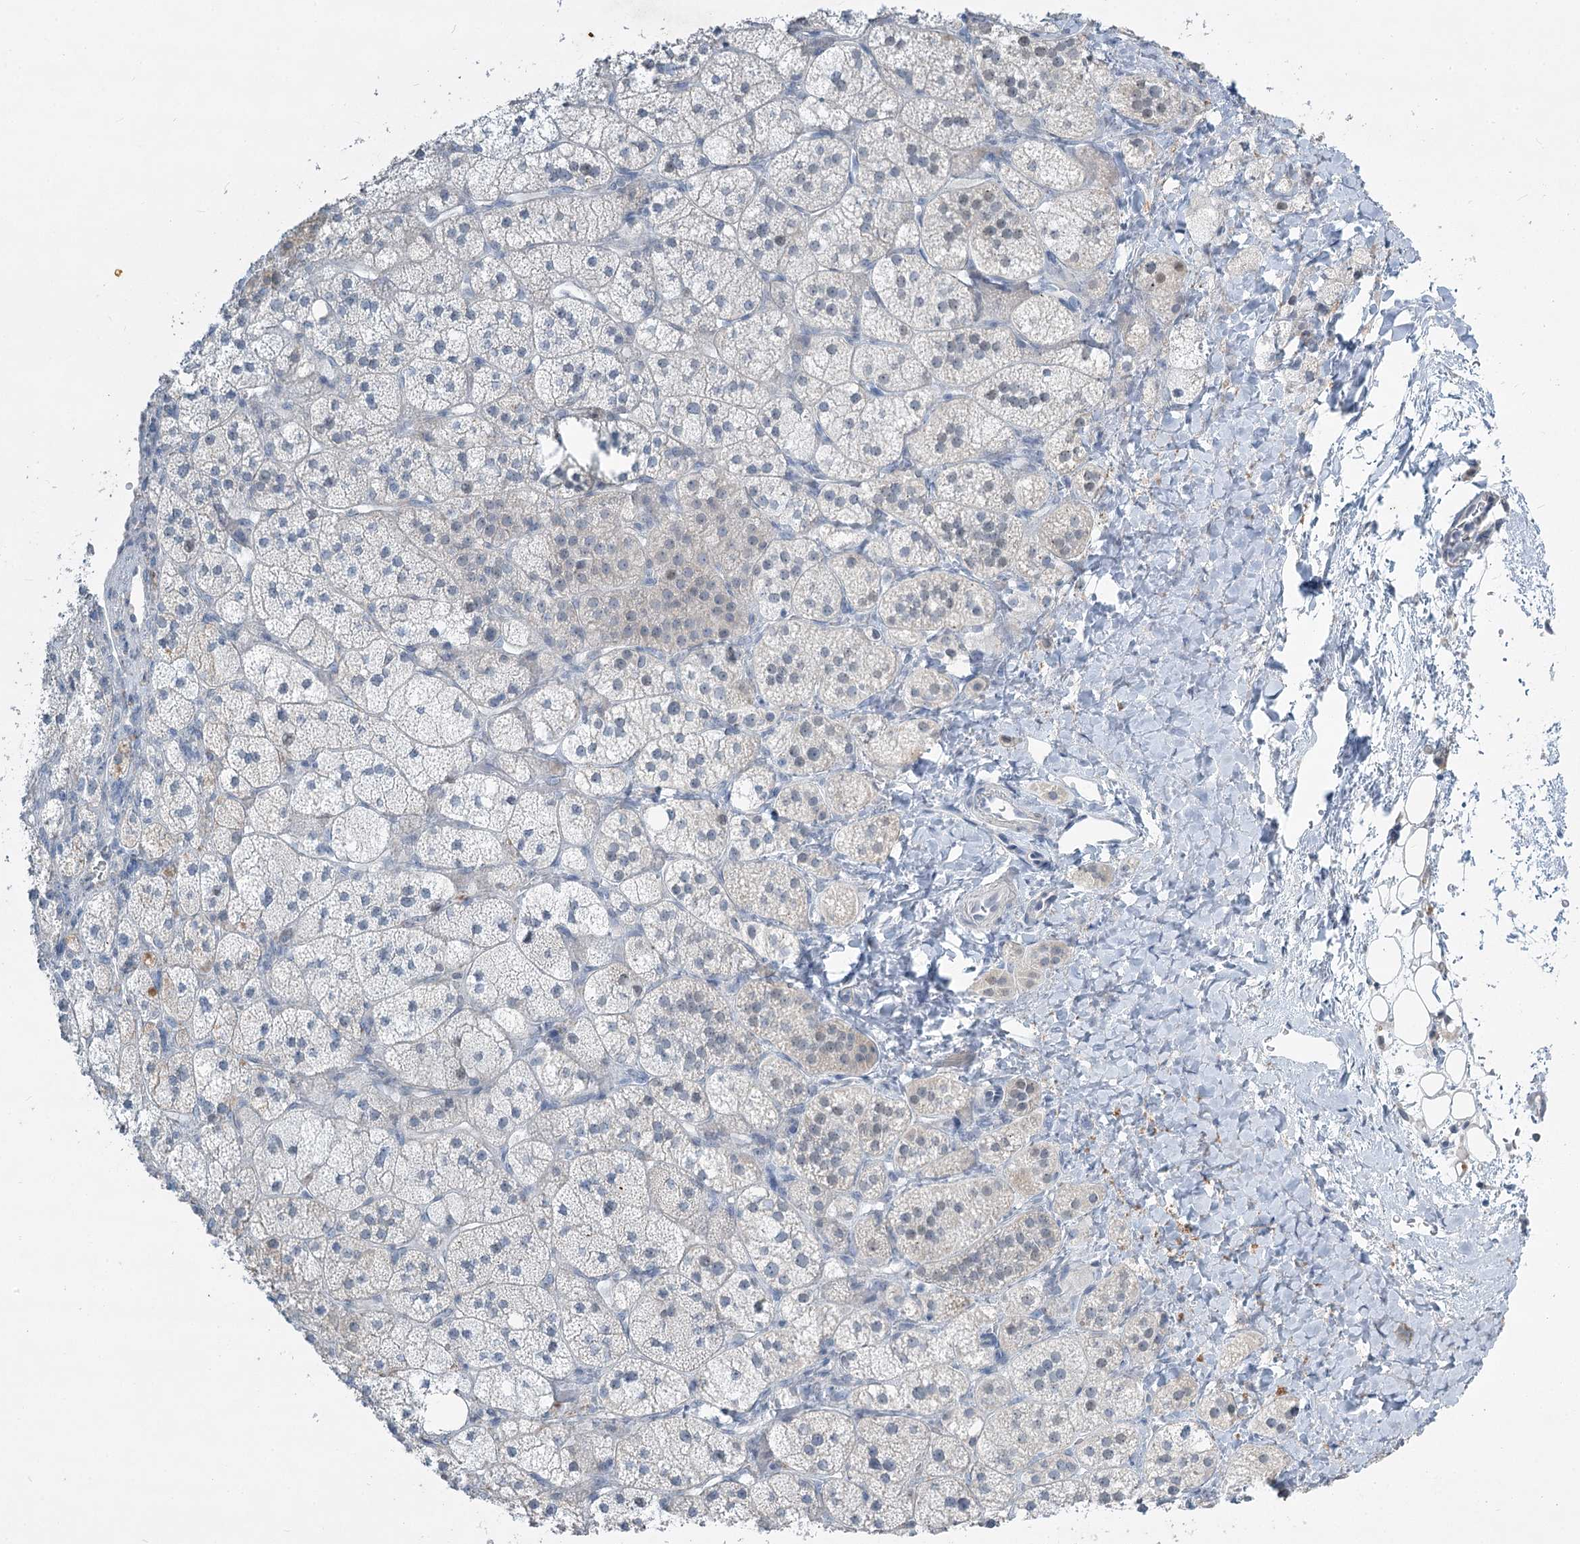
{"staining": {"intensity": "negative", "quantity": "none", "location": "none"}, "tissue": "adrenal gland", "cell_type": "Glandular cells", "image_type": "normal", "snomed": [{"axis": "morphology", "description": "Normal tissue, NOS"}, {"axis": "topography", "description": "Adrenal gland"}], "caption": "IHC of benign human adrenal gland displays no staining in glandular cells.", "gene": "ABITRAM", "patient": {"sex": "male", "age": 61}}